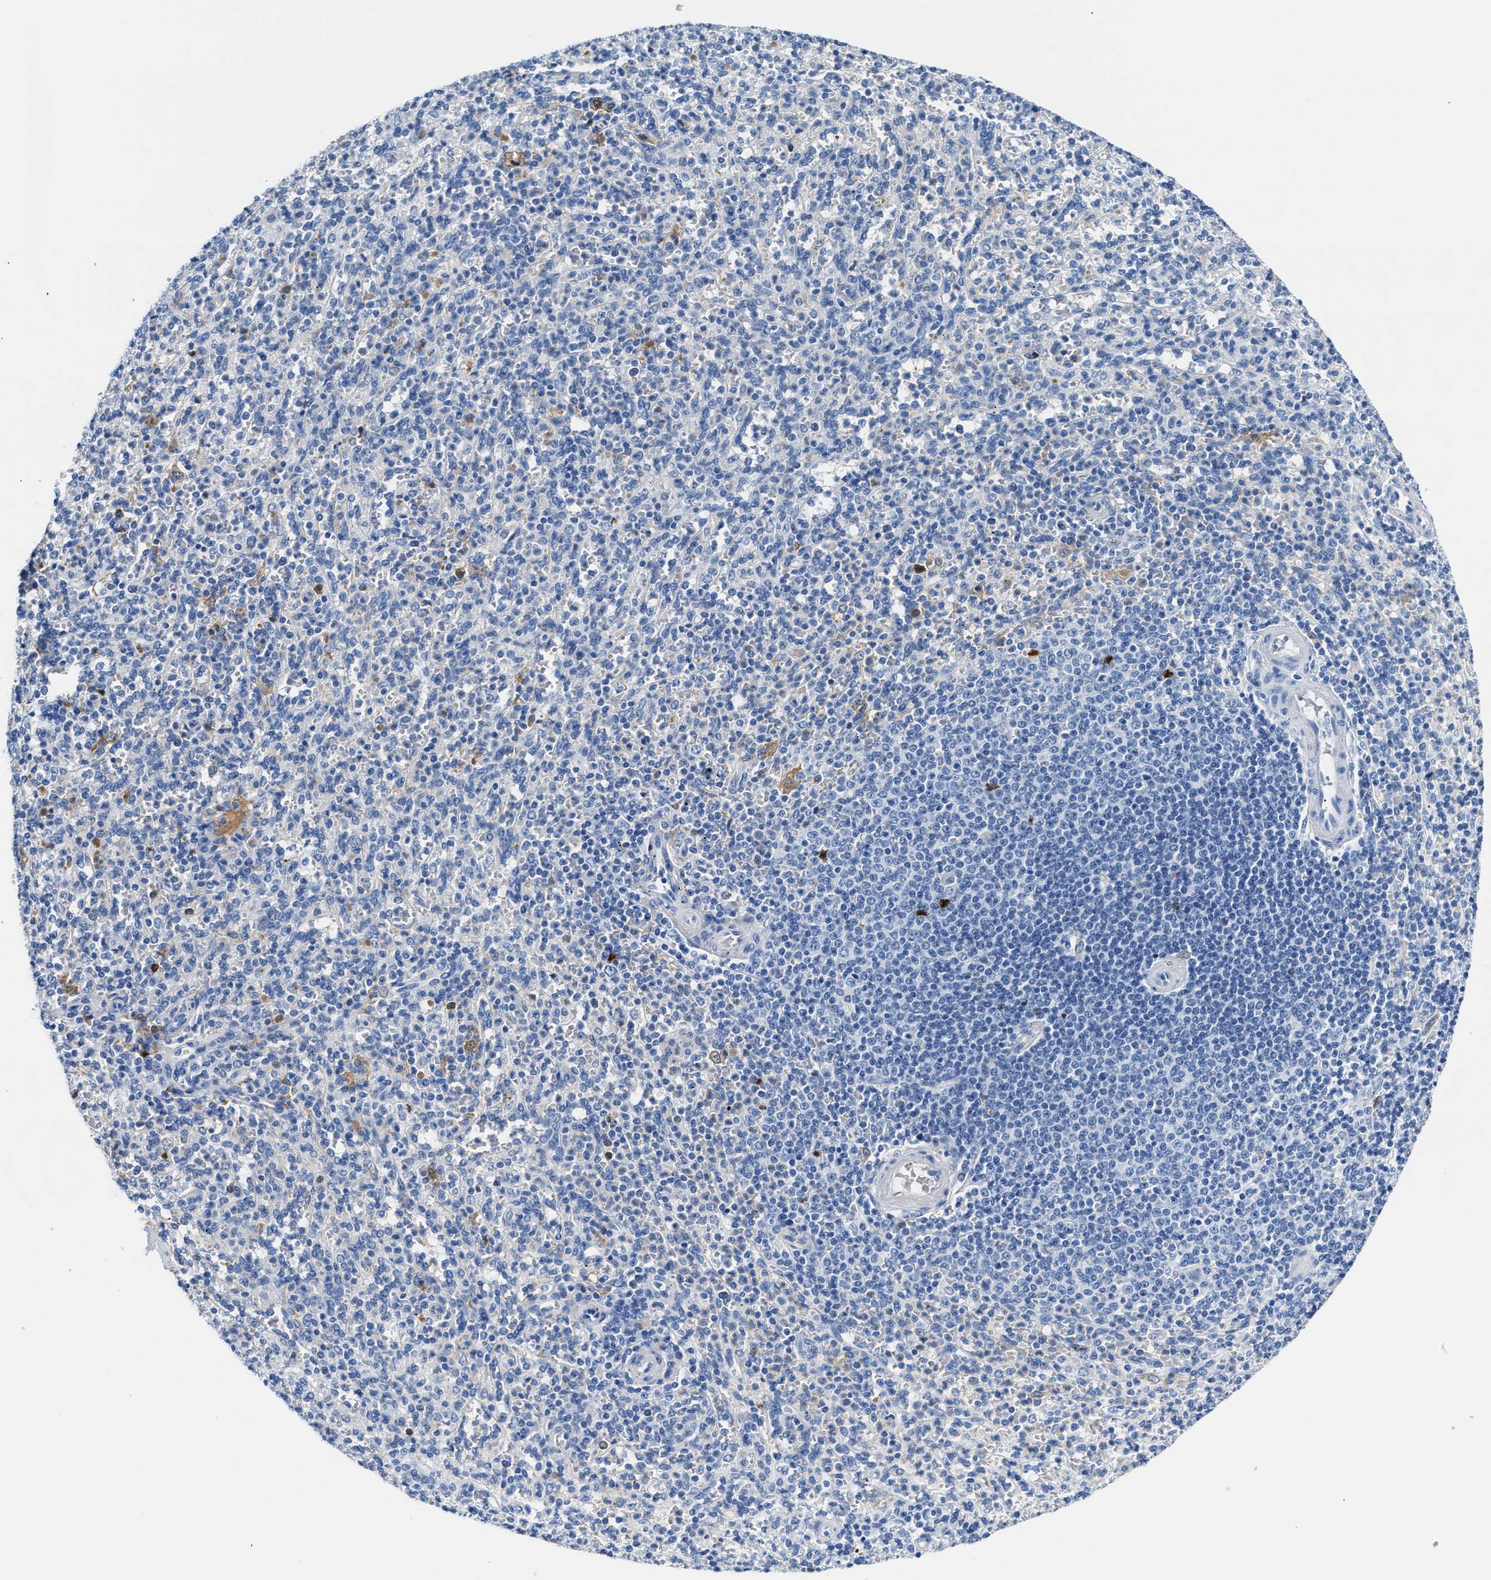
{"staining": {"intensity": "negative", "quantity": "none", "location": "none"}, "tissue": "spleen", "cell_type": "Cells in red pulp", "image_type": "normal", "snomed": [{"axis": "morphology", "description": "Normal tissue, NOS"}, {"axis": "topography", "description": "Spleen"}], "caption": "An image of human spleen is negative for staining in cells in red pulp. (DAB (3,3'-diaminobenzidine) immunohistochemistry visualized using brightfield microscopy, high magnification).", "gene": "GC", "patient": {"sex": "male", "age": 36}}